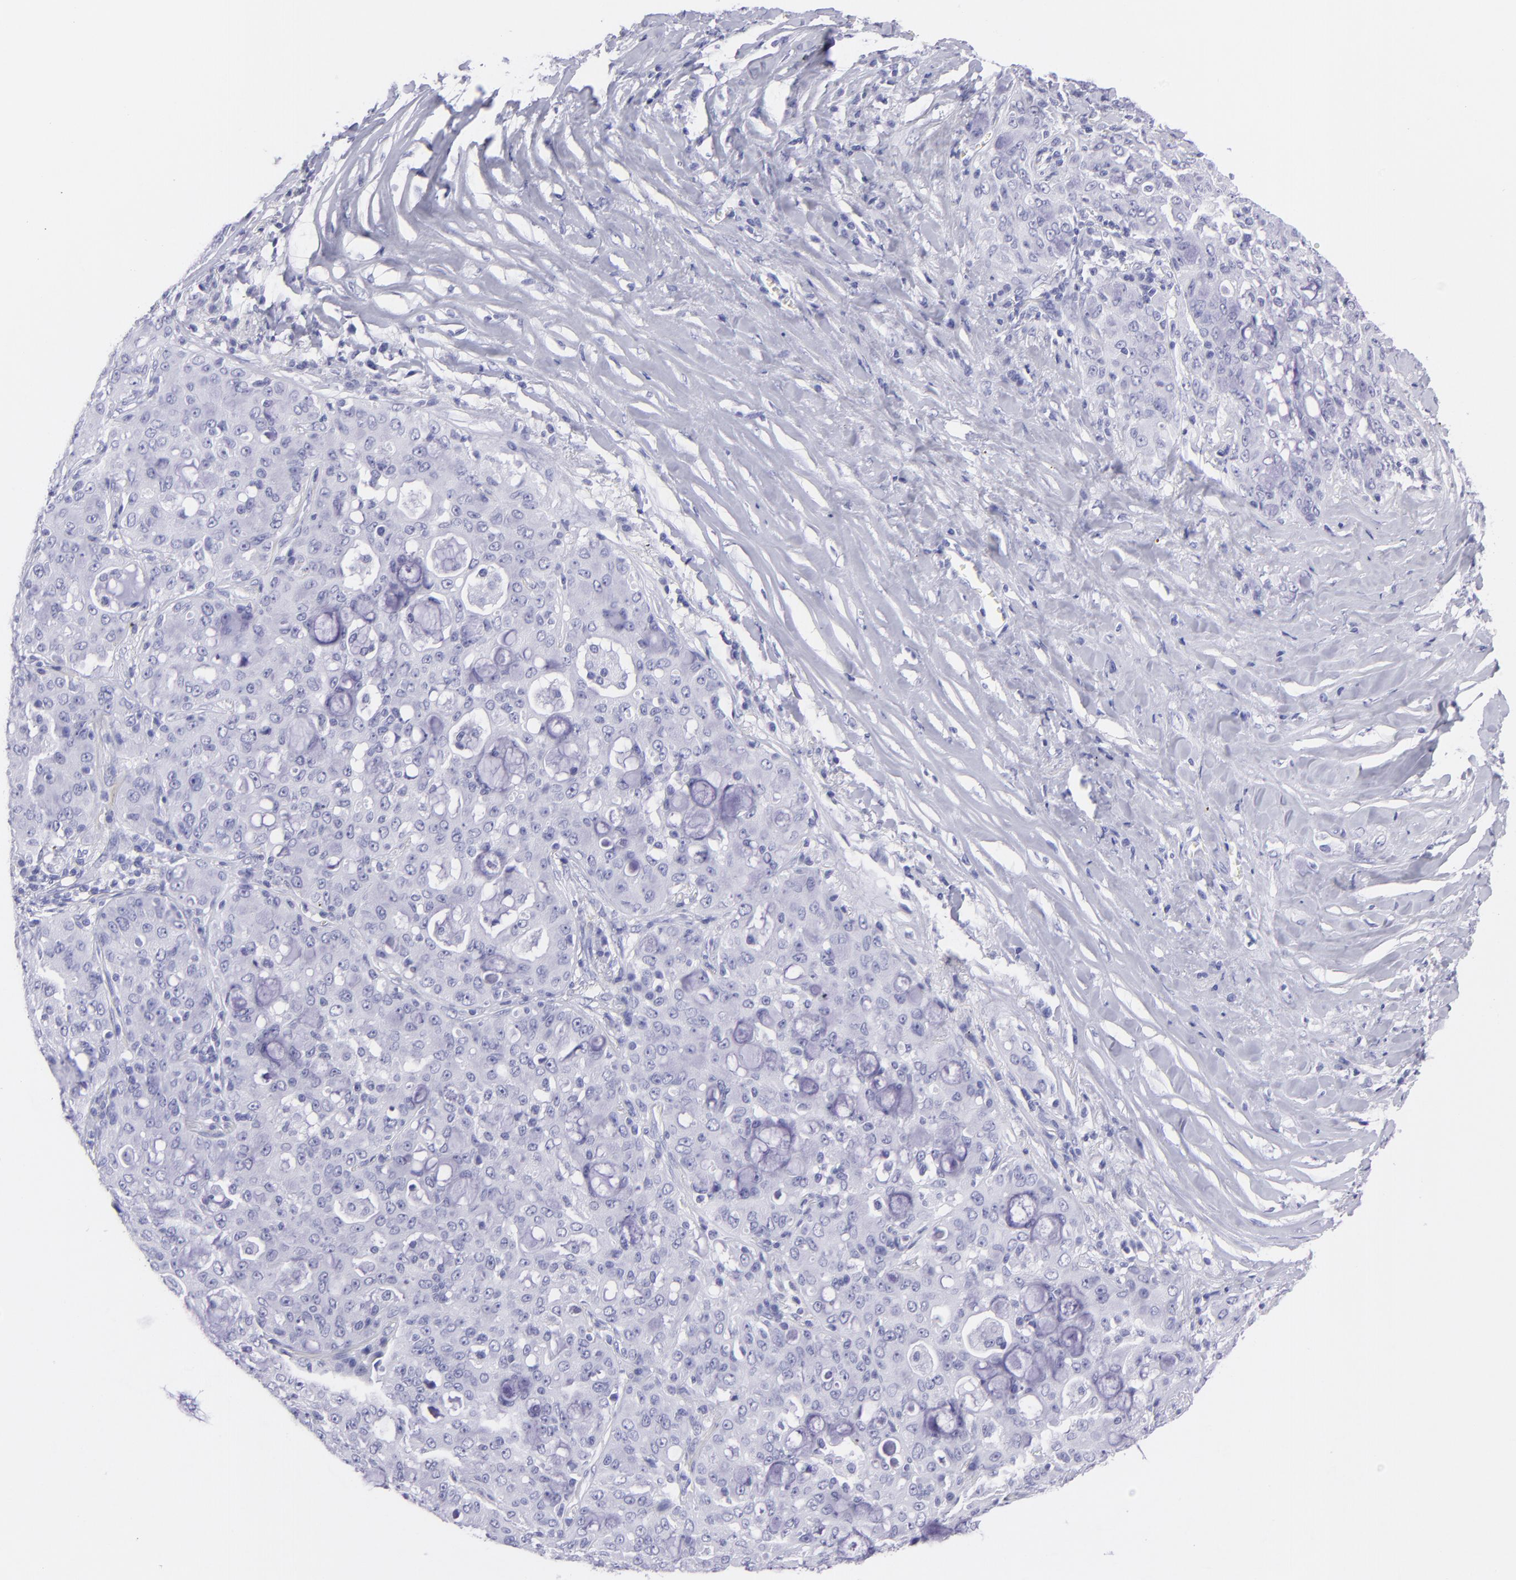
{"staining": {"intensity": "negative", "quantity": "none", "location": "none"}, "tissue": "lung cancer", "cell_type": "Tumor cells", "image_type": "cancer", "snomed": [{"axis": "morphology", "description": "Adenocarcinoma, NOS"}, {"axis": "topography", "description": "Lung"}], "caption": "This is an immunohistochemistry (IHC) histopathology image of adenocarcinoma (lung). There is no positivity in tumor cells.", "gene": "CNP", "patient": {"sex": "female", "age": 44}}